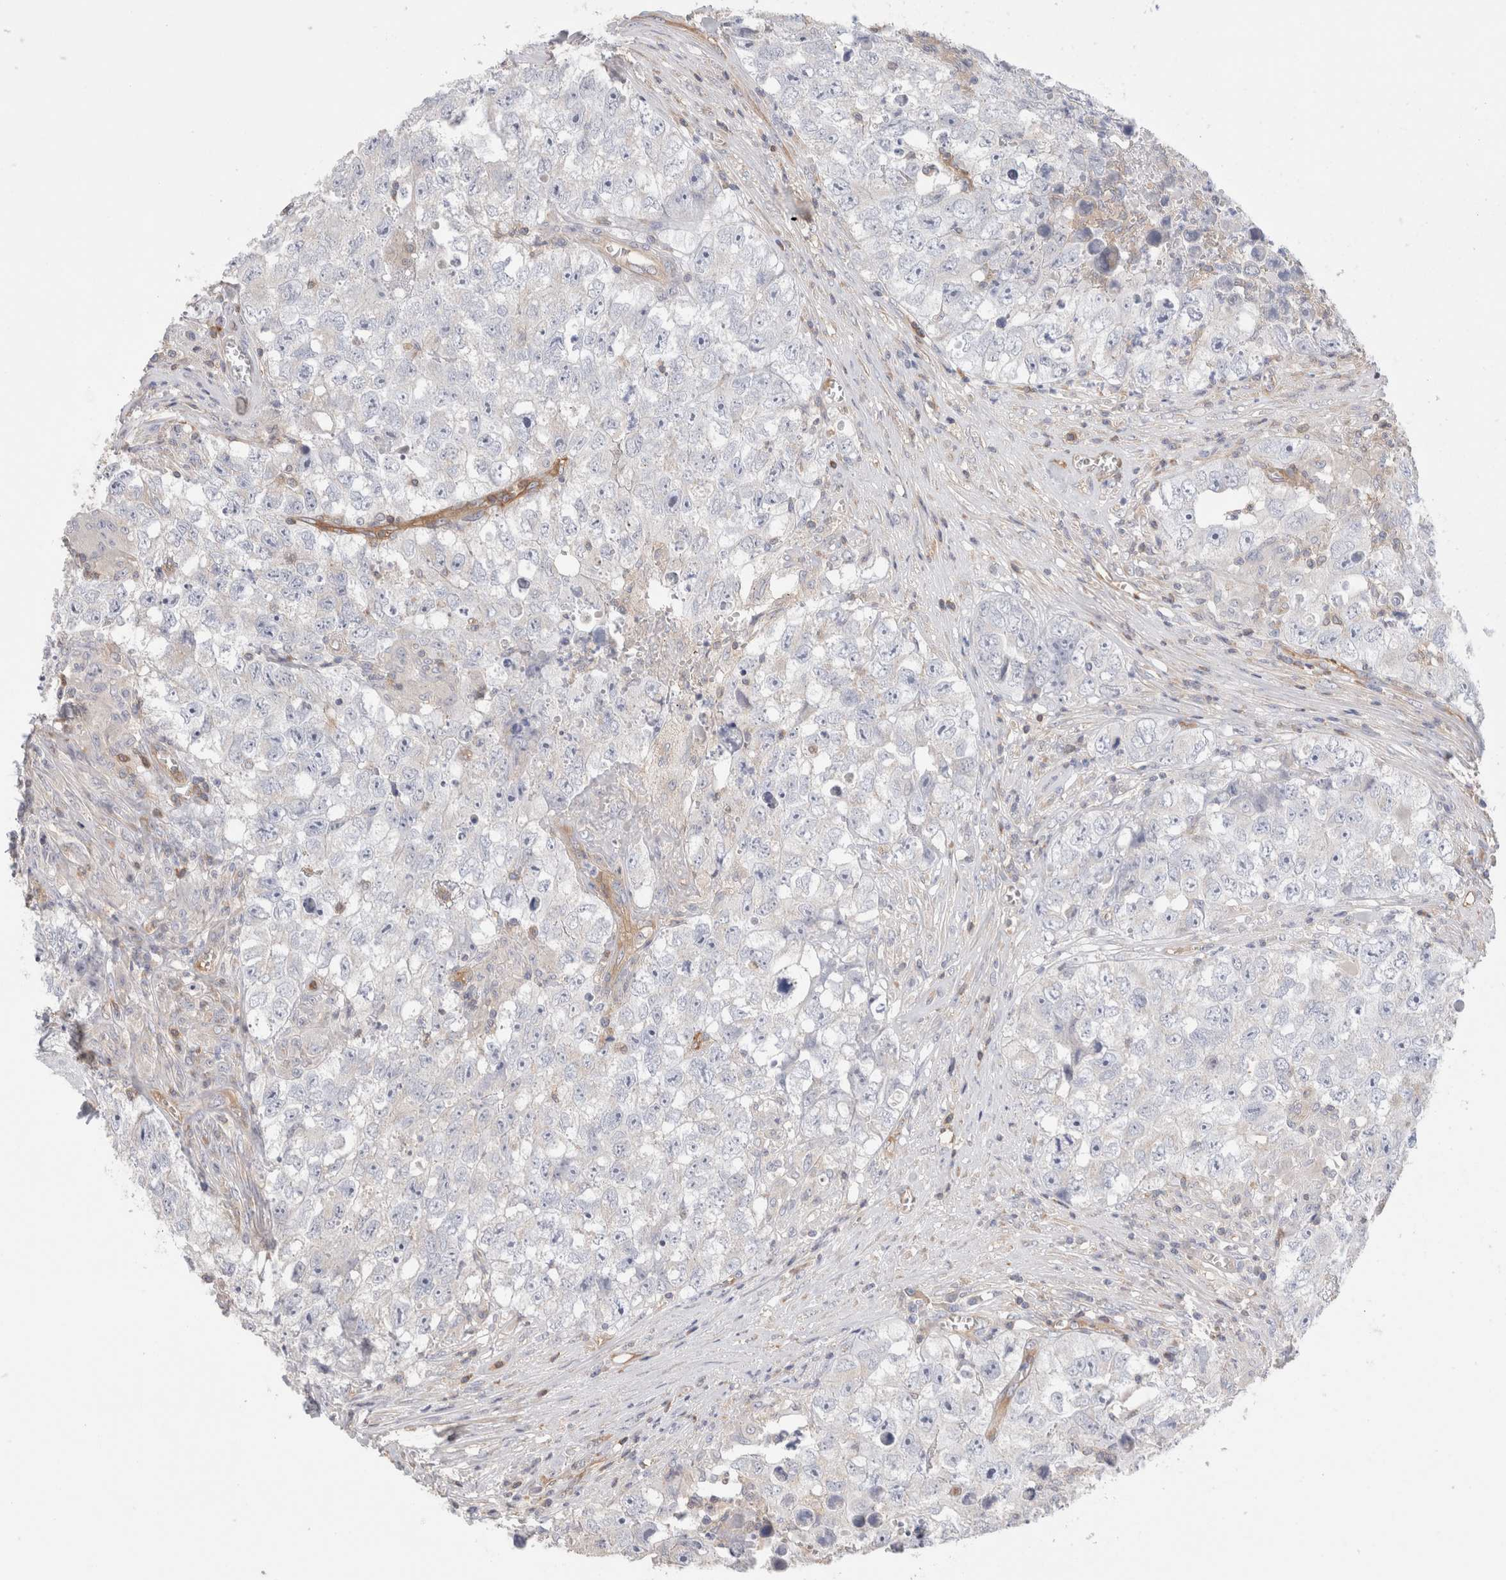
{"staining": {"intensity": "negative", "quantity": "none", "location": "none"}, "tissue": "testis cancer", "cell_type": "Tumor cells", "image_type": "cancer", "snomed": [{"axis": "morphology", "description": "Seminoma, NOS"}, {"axis": "morphology", "description": "Carcinoma, Embryonal, NOS"}, {"axis": "topography", "description": "Testis"}], "caption": "The histopathology image reveals no staining of tumor cells in testis embryonal carcinoma. (DAB IHC with hematoxylin counter stain).", "gene": "CAPN2", "patient": {"sex": "male", "age": 43}}